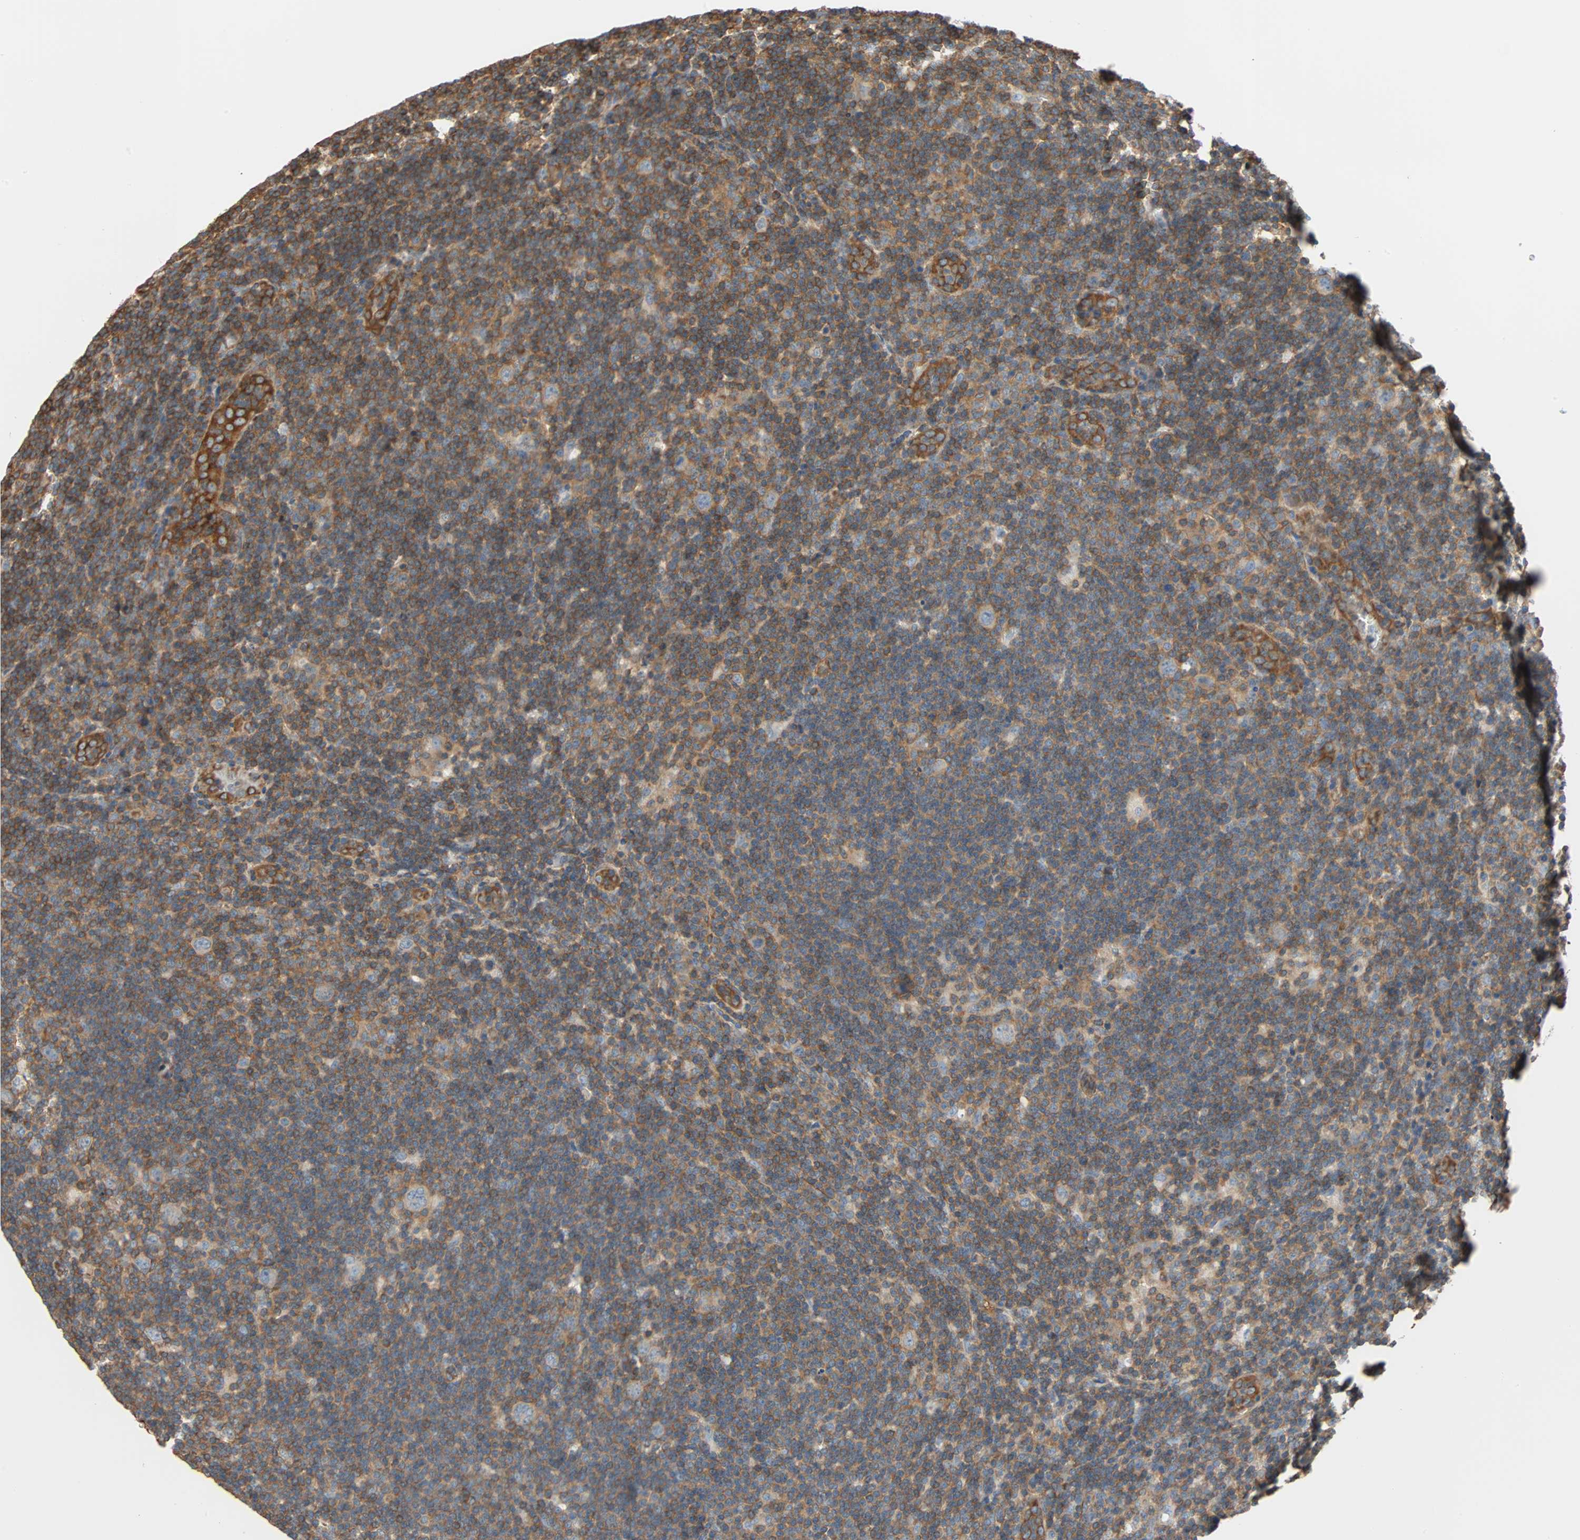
{"staining": {"intensity": "weak", "quantity": "25%-75%", "location": "cytoplasmic/membranous"}, "tissue": "lymphoma", "cell_type": "Tumor cells", "image_type": "cancer", "snomed": [{"axis": "morphology", "description": "Hodgkin's disease, NOS"}, {"axis": "topography", "description": "Lymph node"}], "caption": "Lymphoma stained with immunohistochemistry exhibits weak cytoplasmic/membranous expression in approximately 25%-75% of tumor cells. (brown staining indicates protein expression, while blue staining denotes nuclei).", "gene": "GALNT10", "patient": {"sex": "female", "age": 57}}